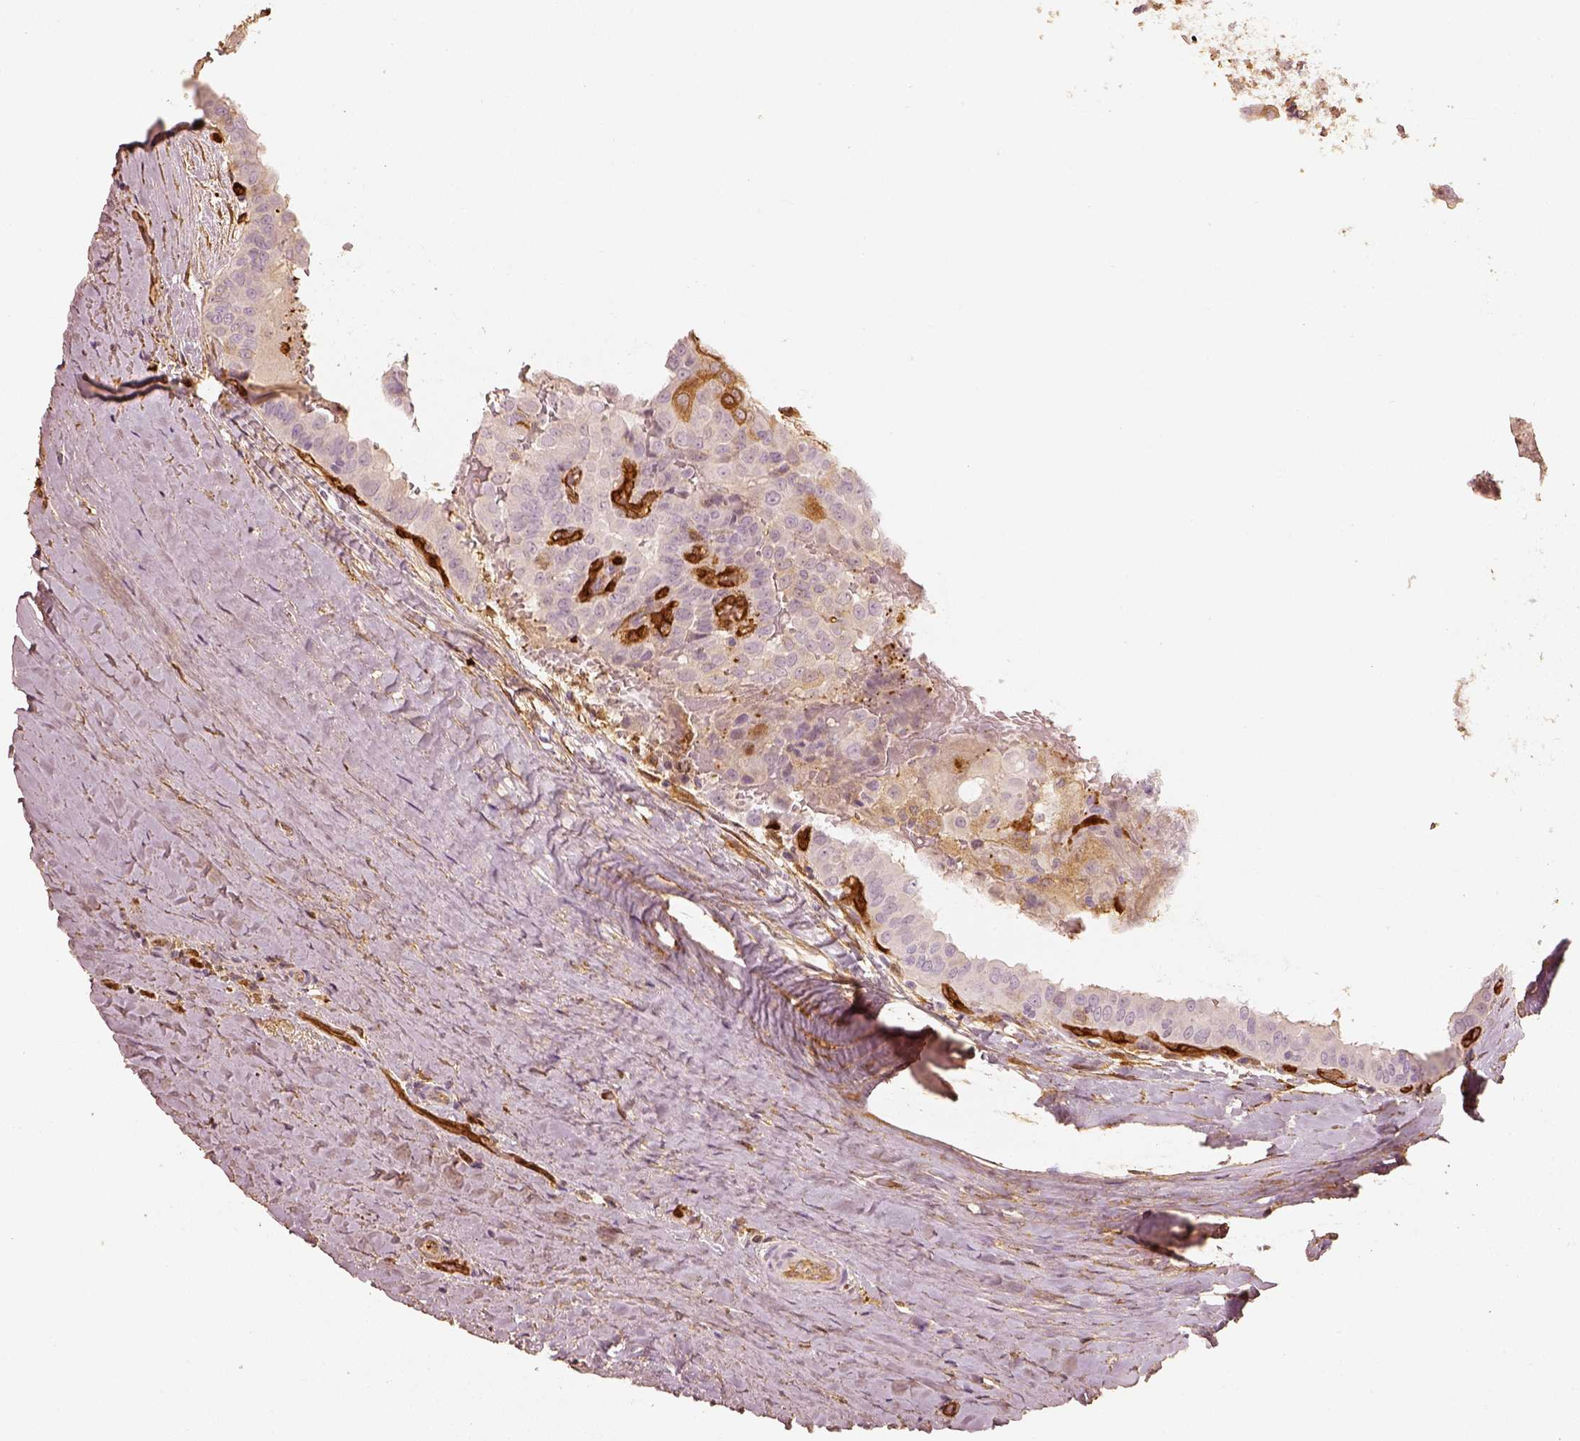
{"staining": {"intensity": "negative", "quantity": "none", "location": "none"}, "tissue": "thyroid cancer", "cell_type": "Tumor cells", "image_type": "cancer", "snomed": [{"axis": "morphology", "description": "Papillary adenocarcinoma, NOS"}, {"axis": "morphology", "description": "Papillary adenoma metastatic"}, {"axis": "topography", "description": "Thyroid gland"}], "caption": "Protein analysis of thyroid cancer (papillary adenocarcinoma) reveals no significant expression in tumor cells. (Stains: DAB immunohistochemistry with hematoxylin counter stain, Microscopy: brightfield microscopy at high magnification).", "gene": "FSCN1", "patient": {"sex": "female", "age": 50}}